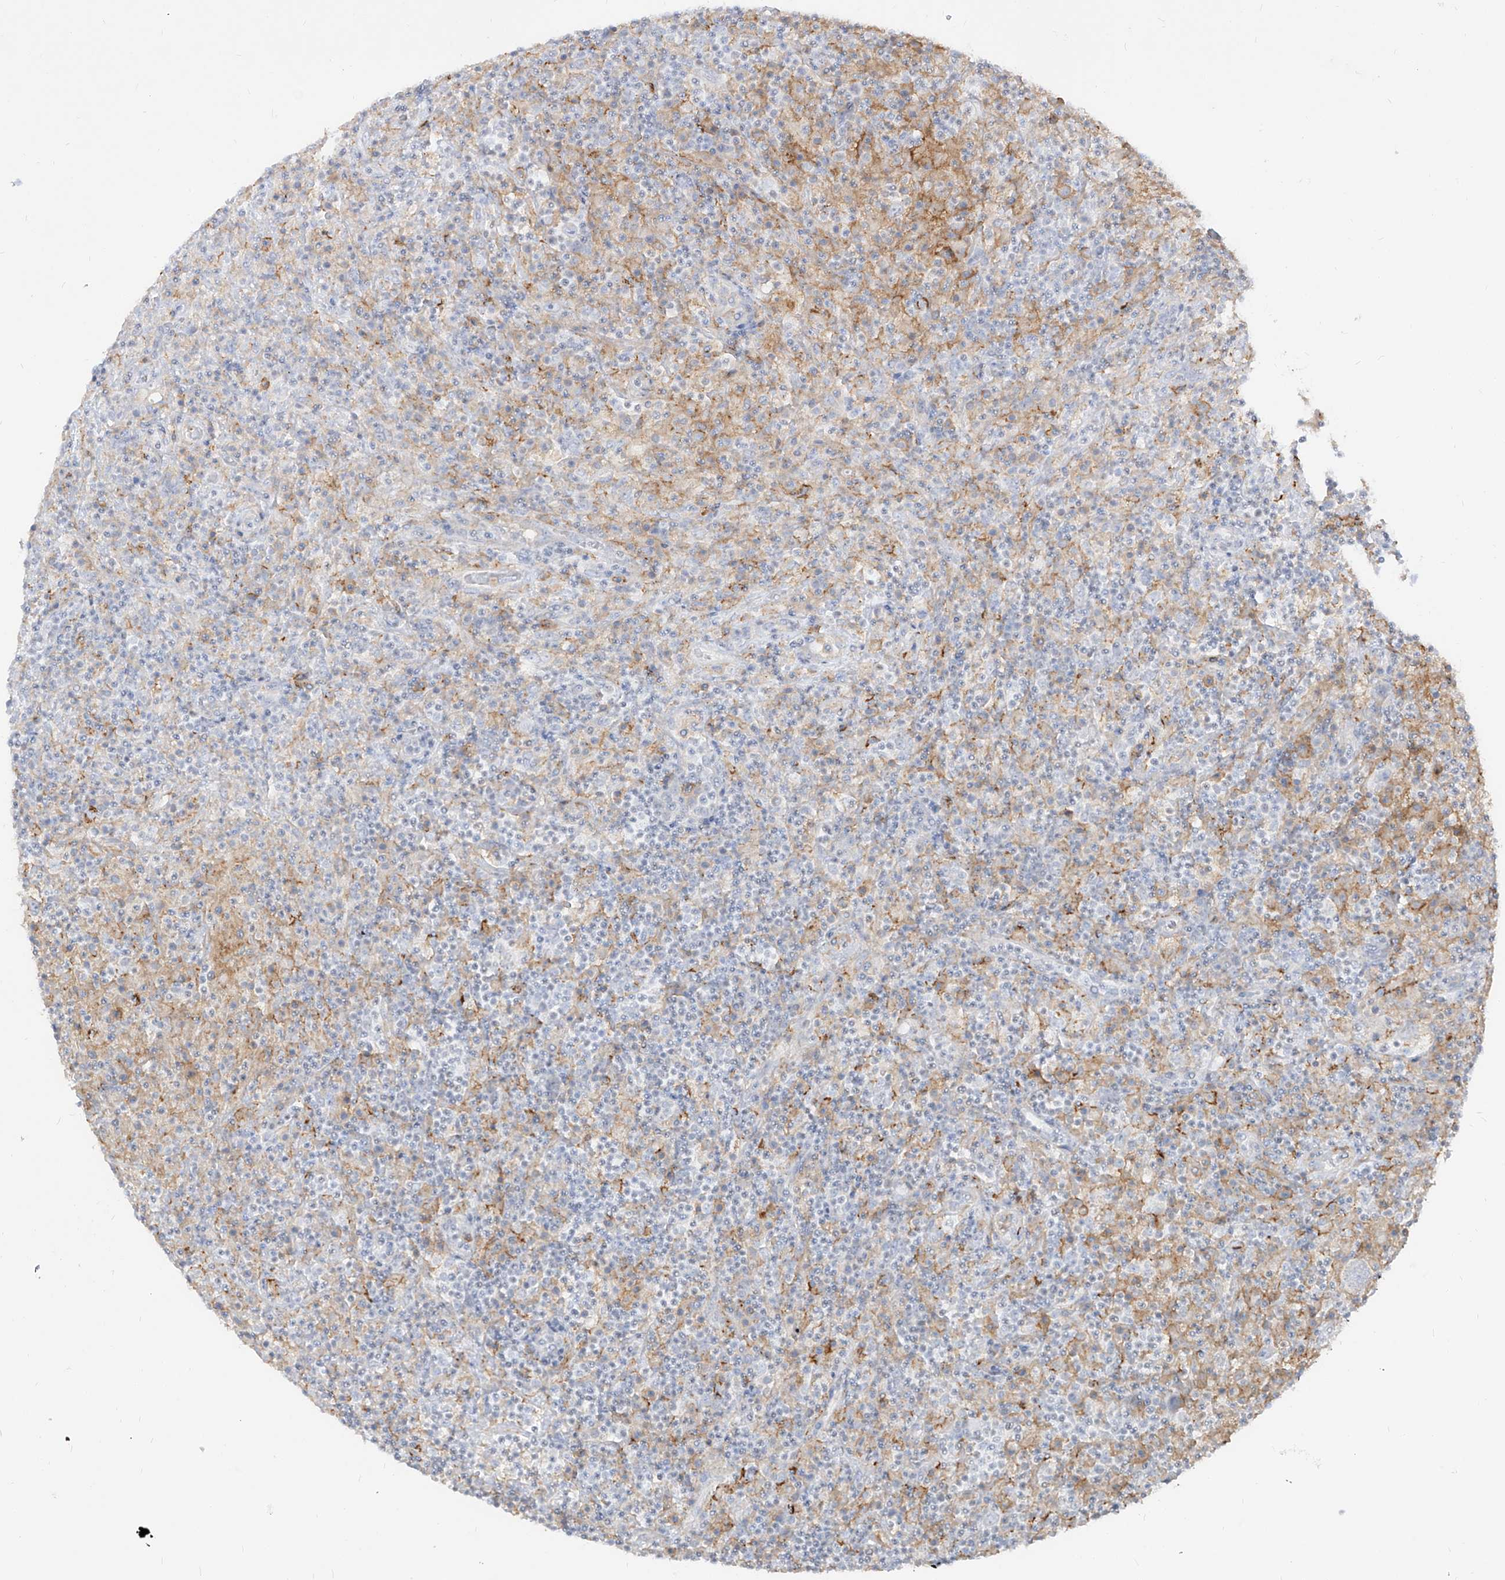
{"staining": {"intensity": "negative", "quantity": "none", "location": "none"}, "tissue": "lymphoma", "cell_type": "Tumor cells", "image_type": "cancer", "snomed": [{"axis": "morphology", "description": "Hodgkin's disease, NOS"}, {"axis": "topography", "description": "Lymph node"}], "caption": "Immunohistochemical staining of human lymphoma demonstrates no significant expression in tumor cells.", "gene": "RBFOX3", "patient": {"sex": "male", "age": 70}}